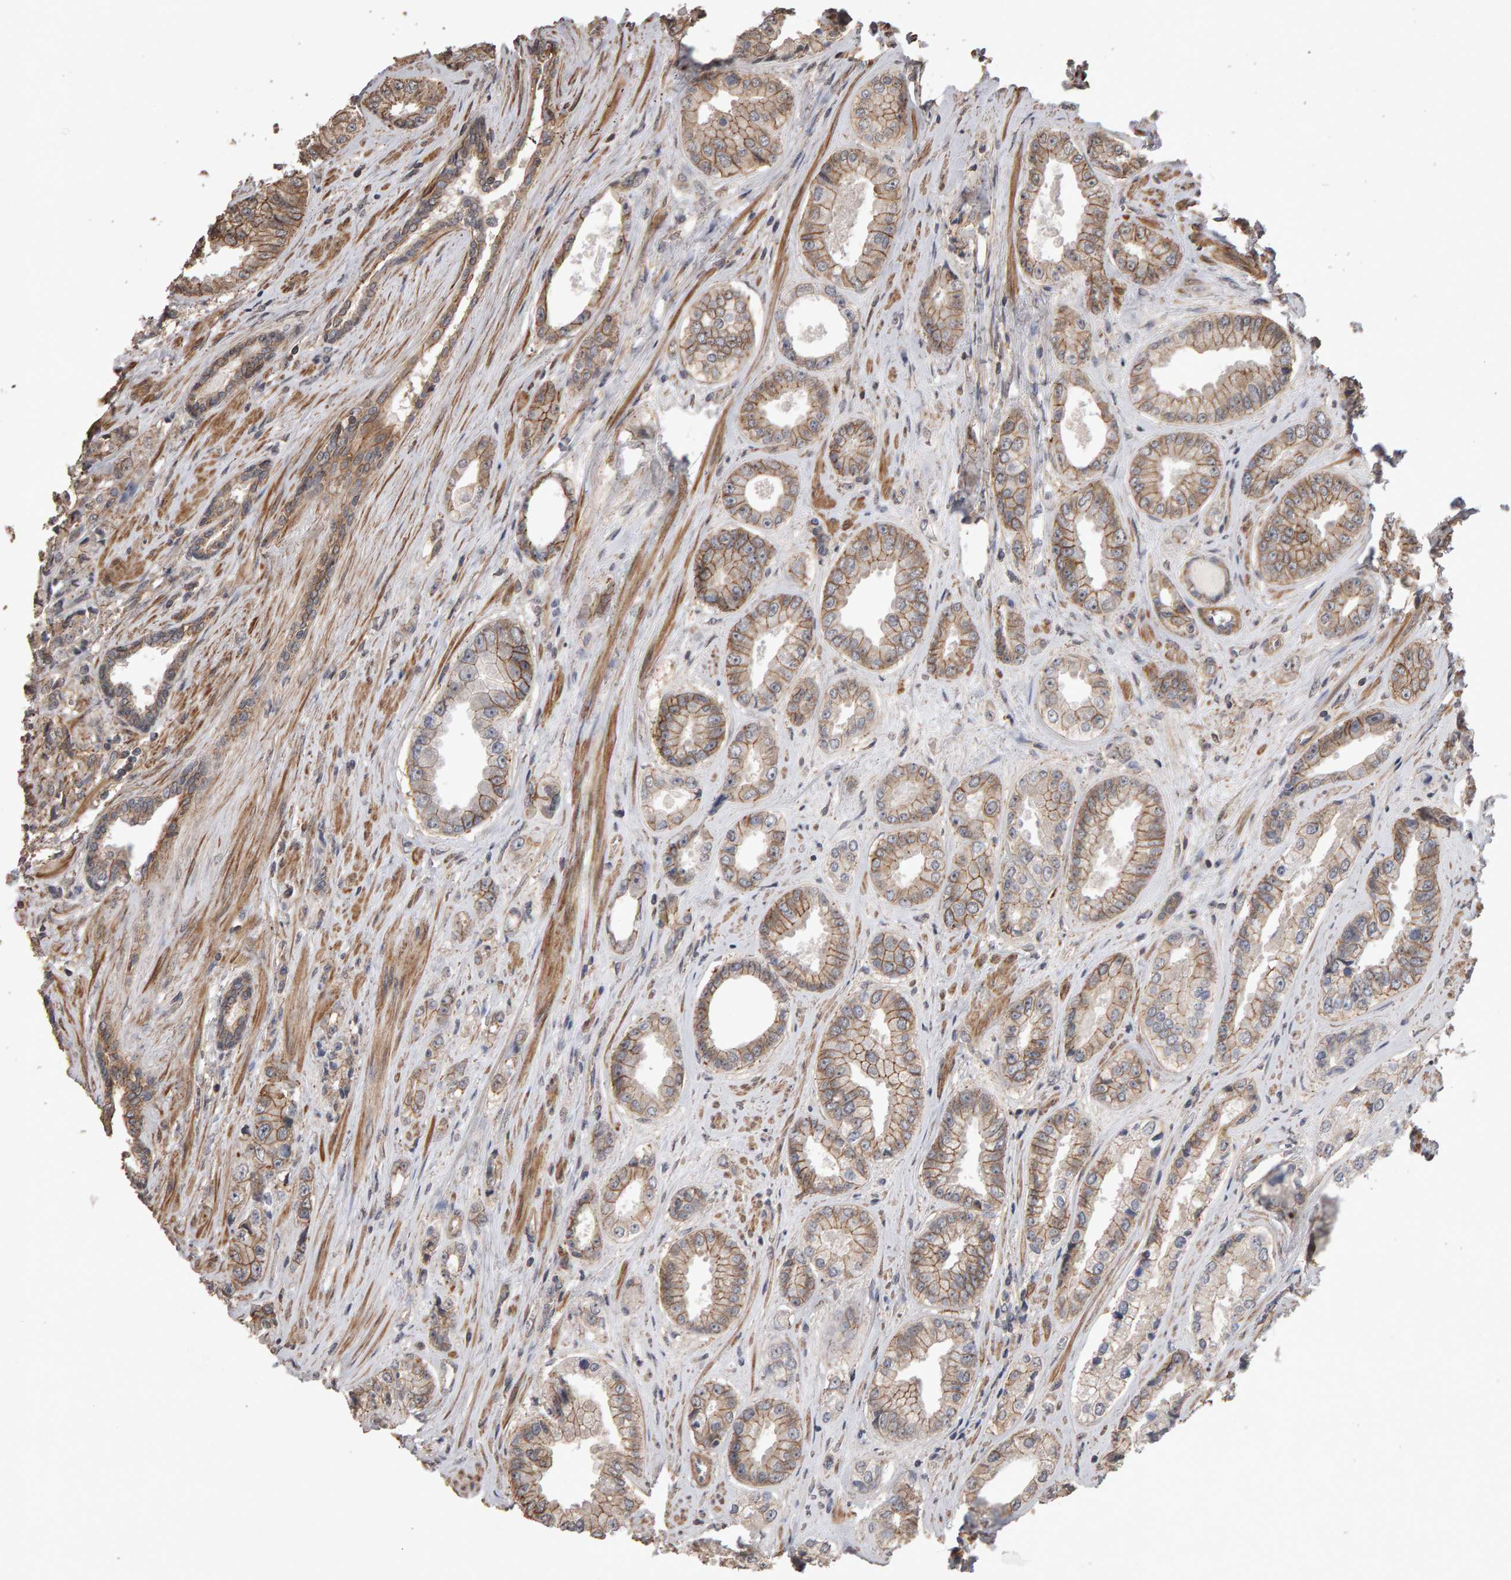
{"staining": {"intensity": "moderate", "quantity": ">75%", "location": "cytoplasmic/membranous"}, "tissue": "prostate cancer", "cell_type": "Tumor cells", "image_type": "cancer", "snomed": [{"axis": "morphology", "description": "Adenocarcinoma, High grade"}, {"axis": "topography", "description": "Prostate"}], "caption": "Human prostate high-grade adenocarcinoma stained with a protein marker displays moderate staining in tumor cells.", "gene": "SCRIB", "patient": {"sex": "male", "age": 61}}